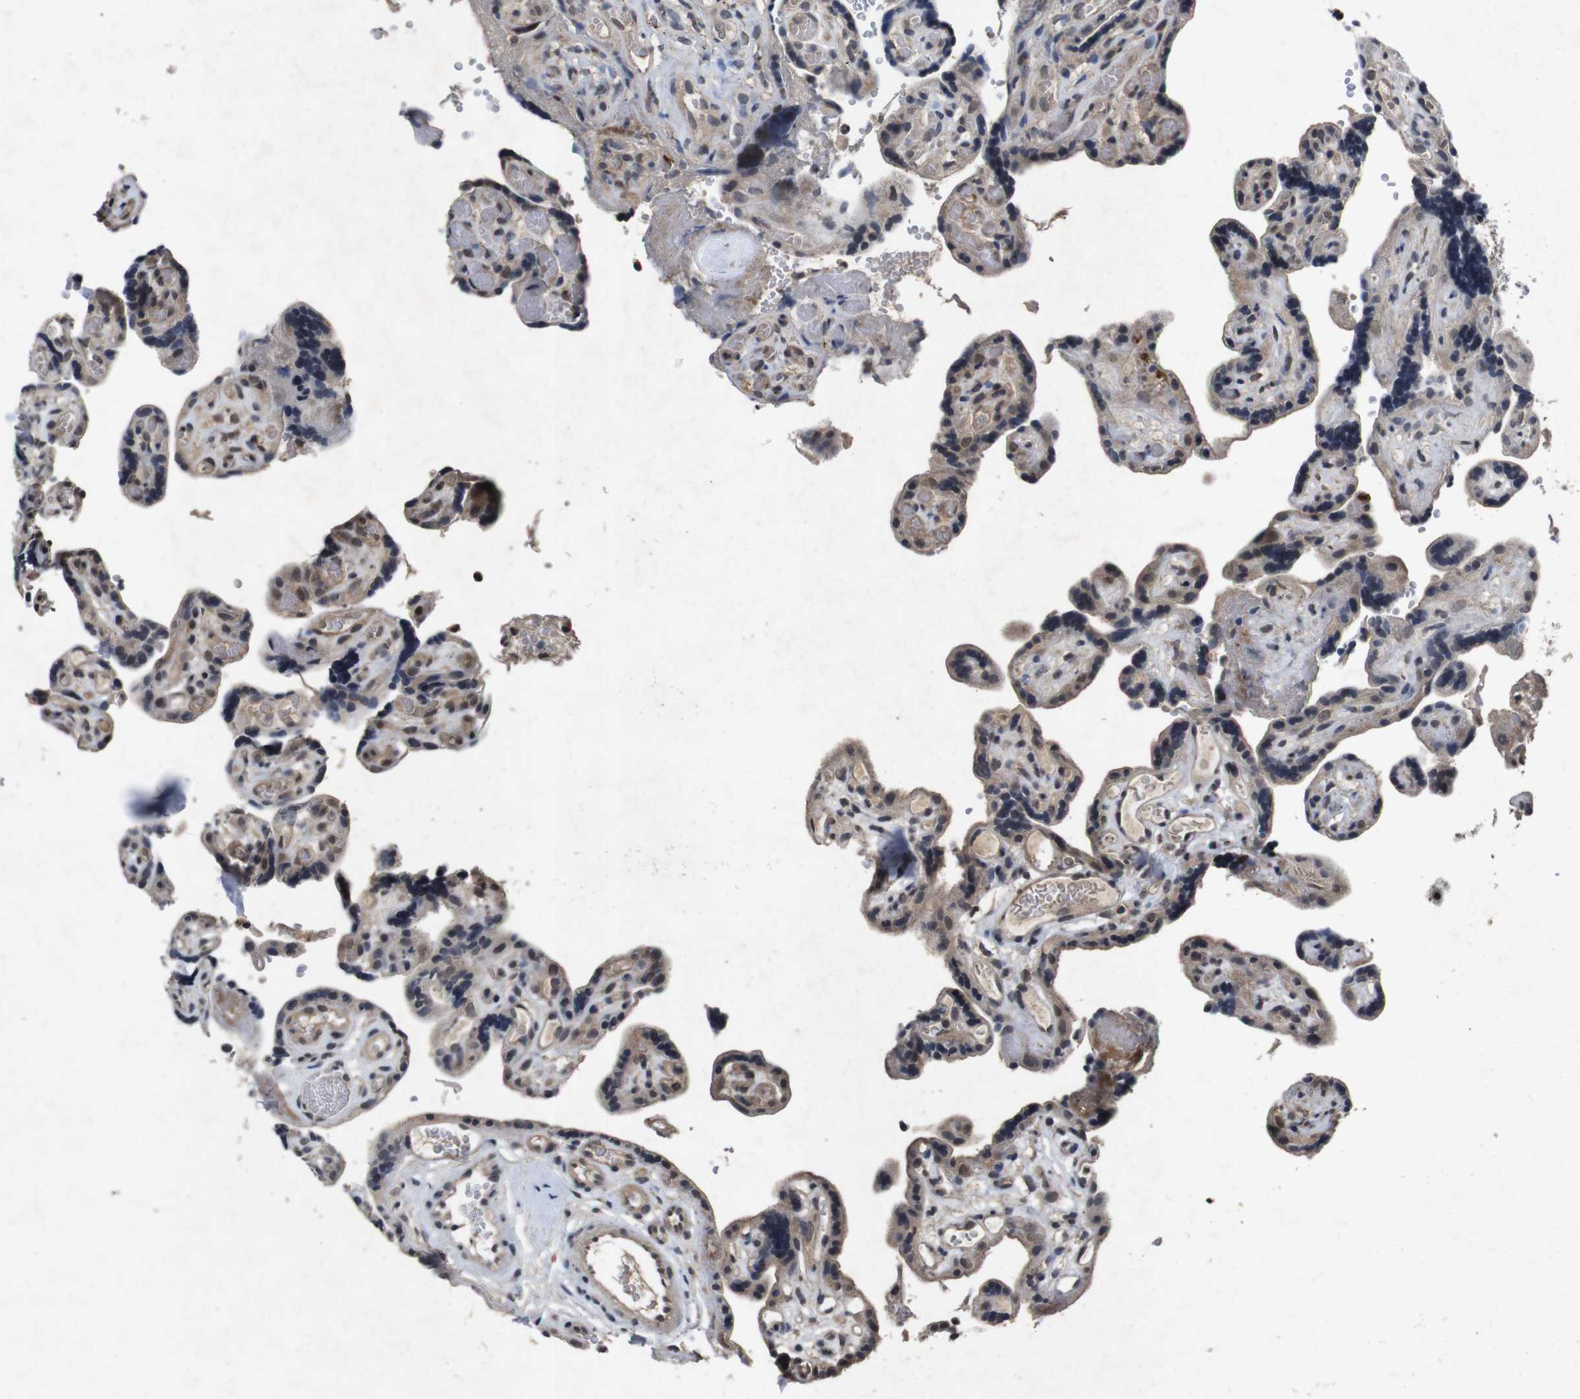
{"staining": {"intensity": "weak", "quantity": ">75%", "location": "cytoplasmic/membranous"}, "tissue": "placenta", "cell_type": "Decidual cells", "image_type": "normal", "snomed": [{"axis": "morphology", "description": "Normal tissue, NOS"}, {"axis": "topography", "description": "Placenta"}], "caption": "Human placenta stained with a brown dye exhibits weak cytoplasmic/membranous positive positivity in approximately >75% of decidual cells.", "gene": "AKT3", "patient": {"sex": "female", "age": 30}}